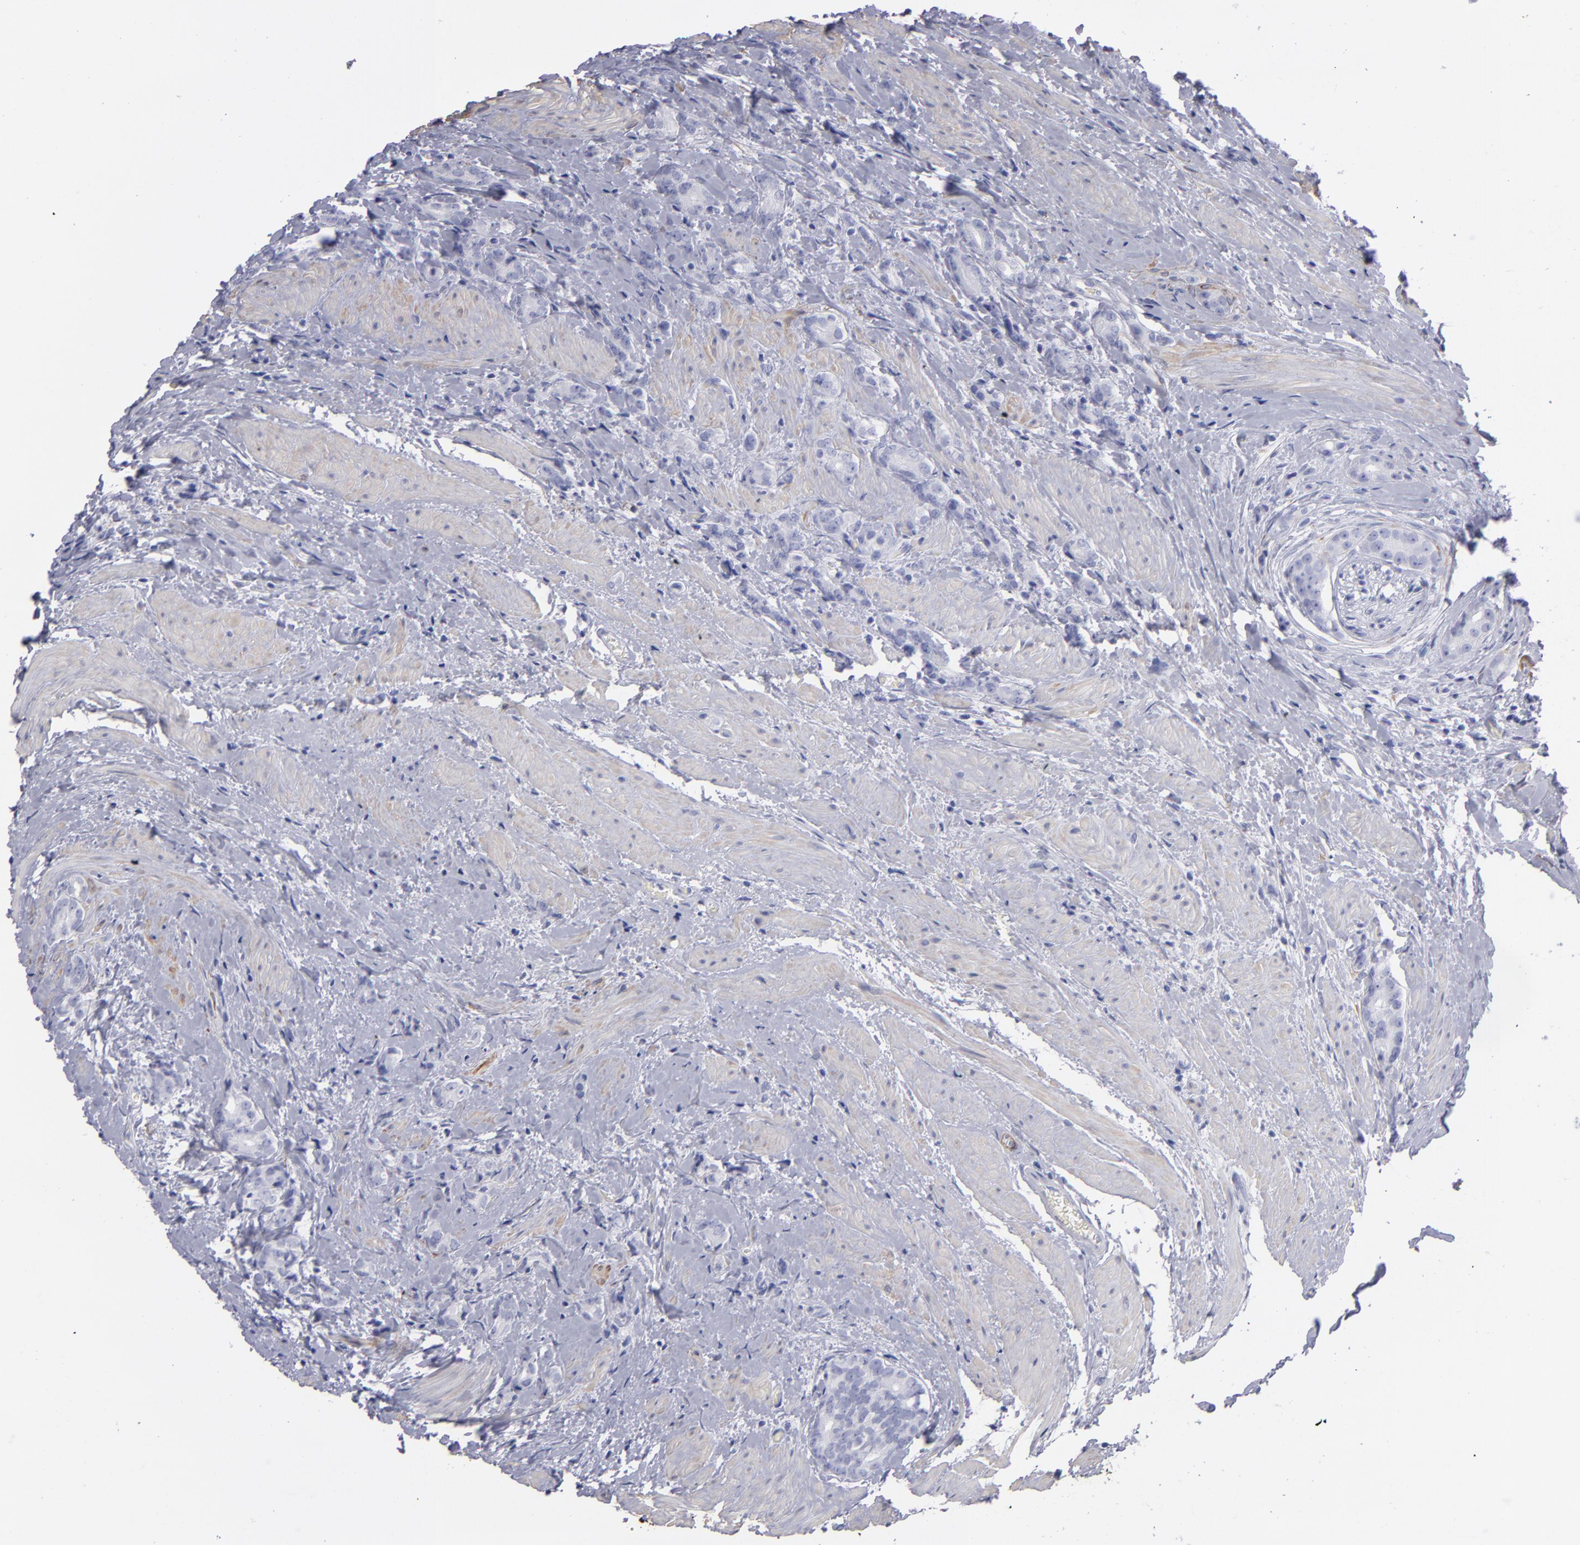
{"staining": {"intensity": "negative", "quantity": "none", "location": "none"}, "tissue": "prostate cancer", "cell_type": "Tumor cells", "image_type": "cancer", "snomed": [{"axis": "morphology", "description": "Adenocarcinoma, Medium grade"}, {"axis": "topography", "description": "Prostate"}], "caption": "IHC photomicrograph of neoplastic tissue: human adenocarcinoma (medium-grade) (prostate) stained with DAB shows no significant protein positivity in tumor cells. Brightfield microscopy of immunohistochemistry (IHC) stained with DAB (3,3'-diaminobenzidine) (brown) and hematoxylin (blue), captured at high magnification.", "gene": "MYH11", "patient": {"sex": "male", "age": 59}}